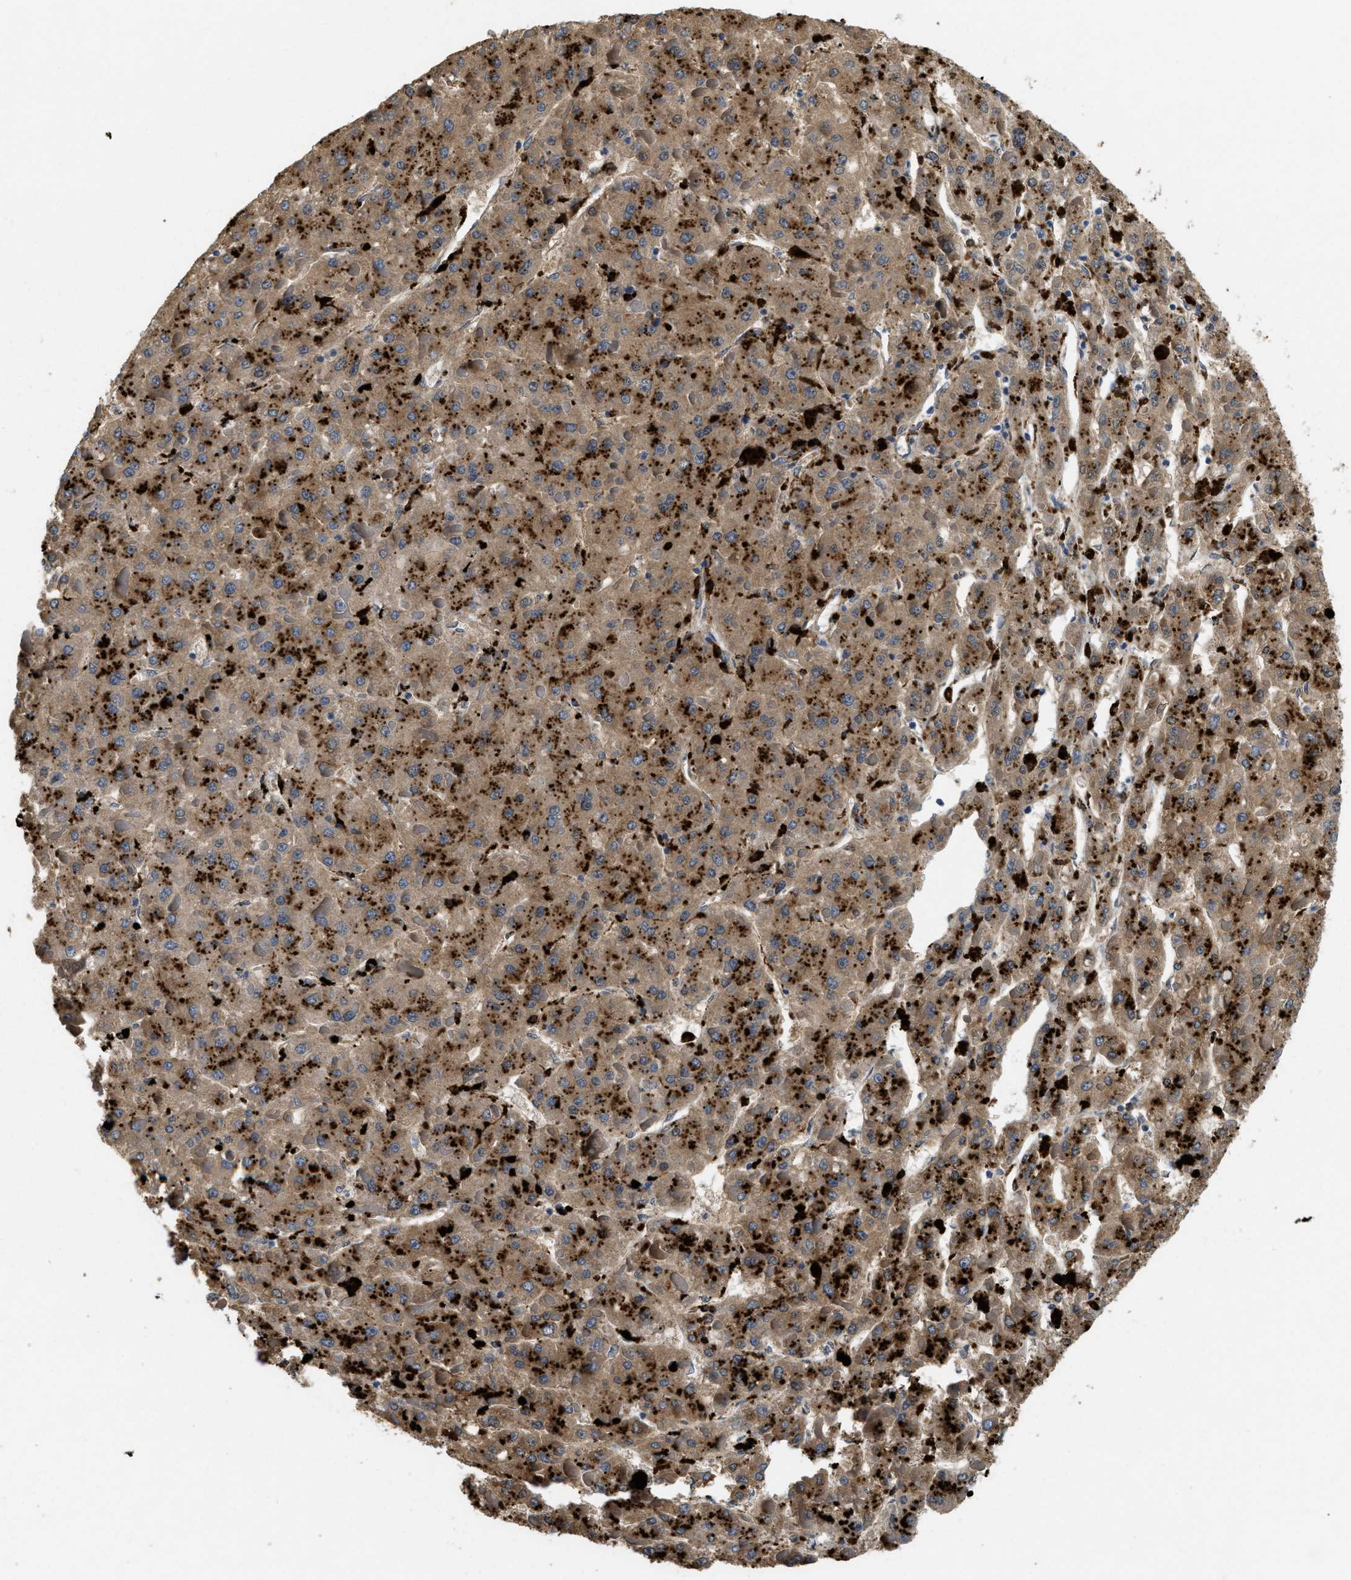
{"staining": {"intensity": "strong", "quantity": ">75%", "location": "cytoplasmic/membranous"}, "tissue": "liver cancer", "cell_type": "Tumor cells", "image_type": "cancer", "snomed": [{"axis": "morphology", "description": "Carcinoma, Hepatocellular, NOS"}, {"axis": "topography", "description": "Liver"}], "caption": "This photomicrograph shows hepatocellular carcinoma (liver) stained with immunohistochemistry to label a protein in brown. The cytoplasmic/membranous of tumor cells show strong positivity for the protein. Nuclei are counter-stained blue.", "gene": "BMPR2", "patient": {"sex": "female", "age": 73}}